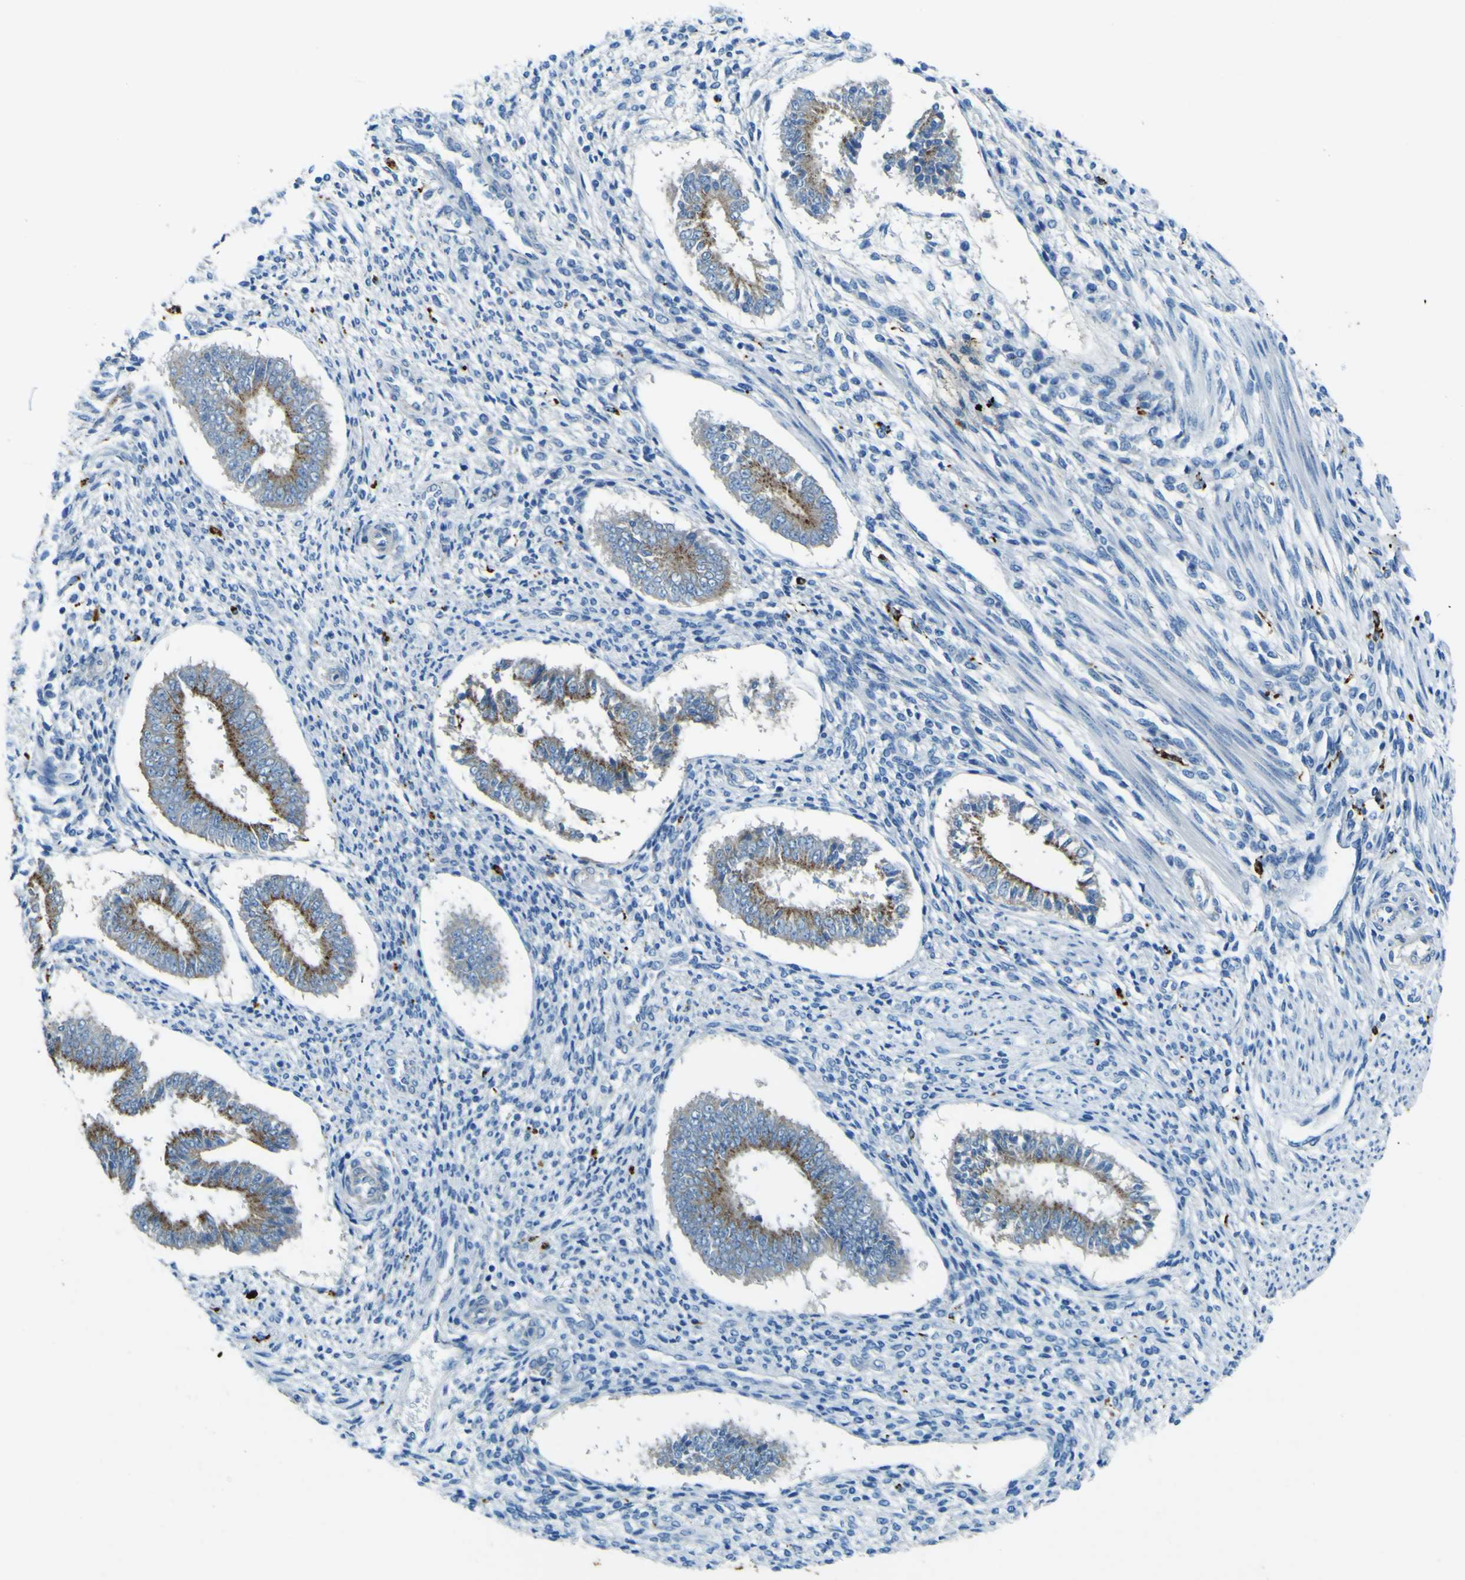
{"staining": {"intensity": "negative", "quantity": "none", "location": "none"}, "tissue": "endometrium", "cell_type": "Cells in endometrial stroma", "image_type": "normal", "snomed": [{"axis": "morphology", "description": "Normal tissue, NOS"}, {"axis": "topography", "description": "Endometrium"}], "caption": "There is no significant staining in cells in endometrial stroma of endometrium. The staining is performed using DAB brown chromogen with nuclei counter-stained in using hematoxylin.", "gene": "PDE9A", "patient": {"sex": "female", "age": 35}}